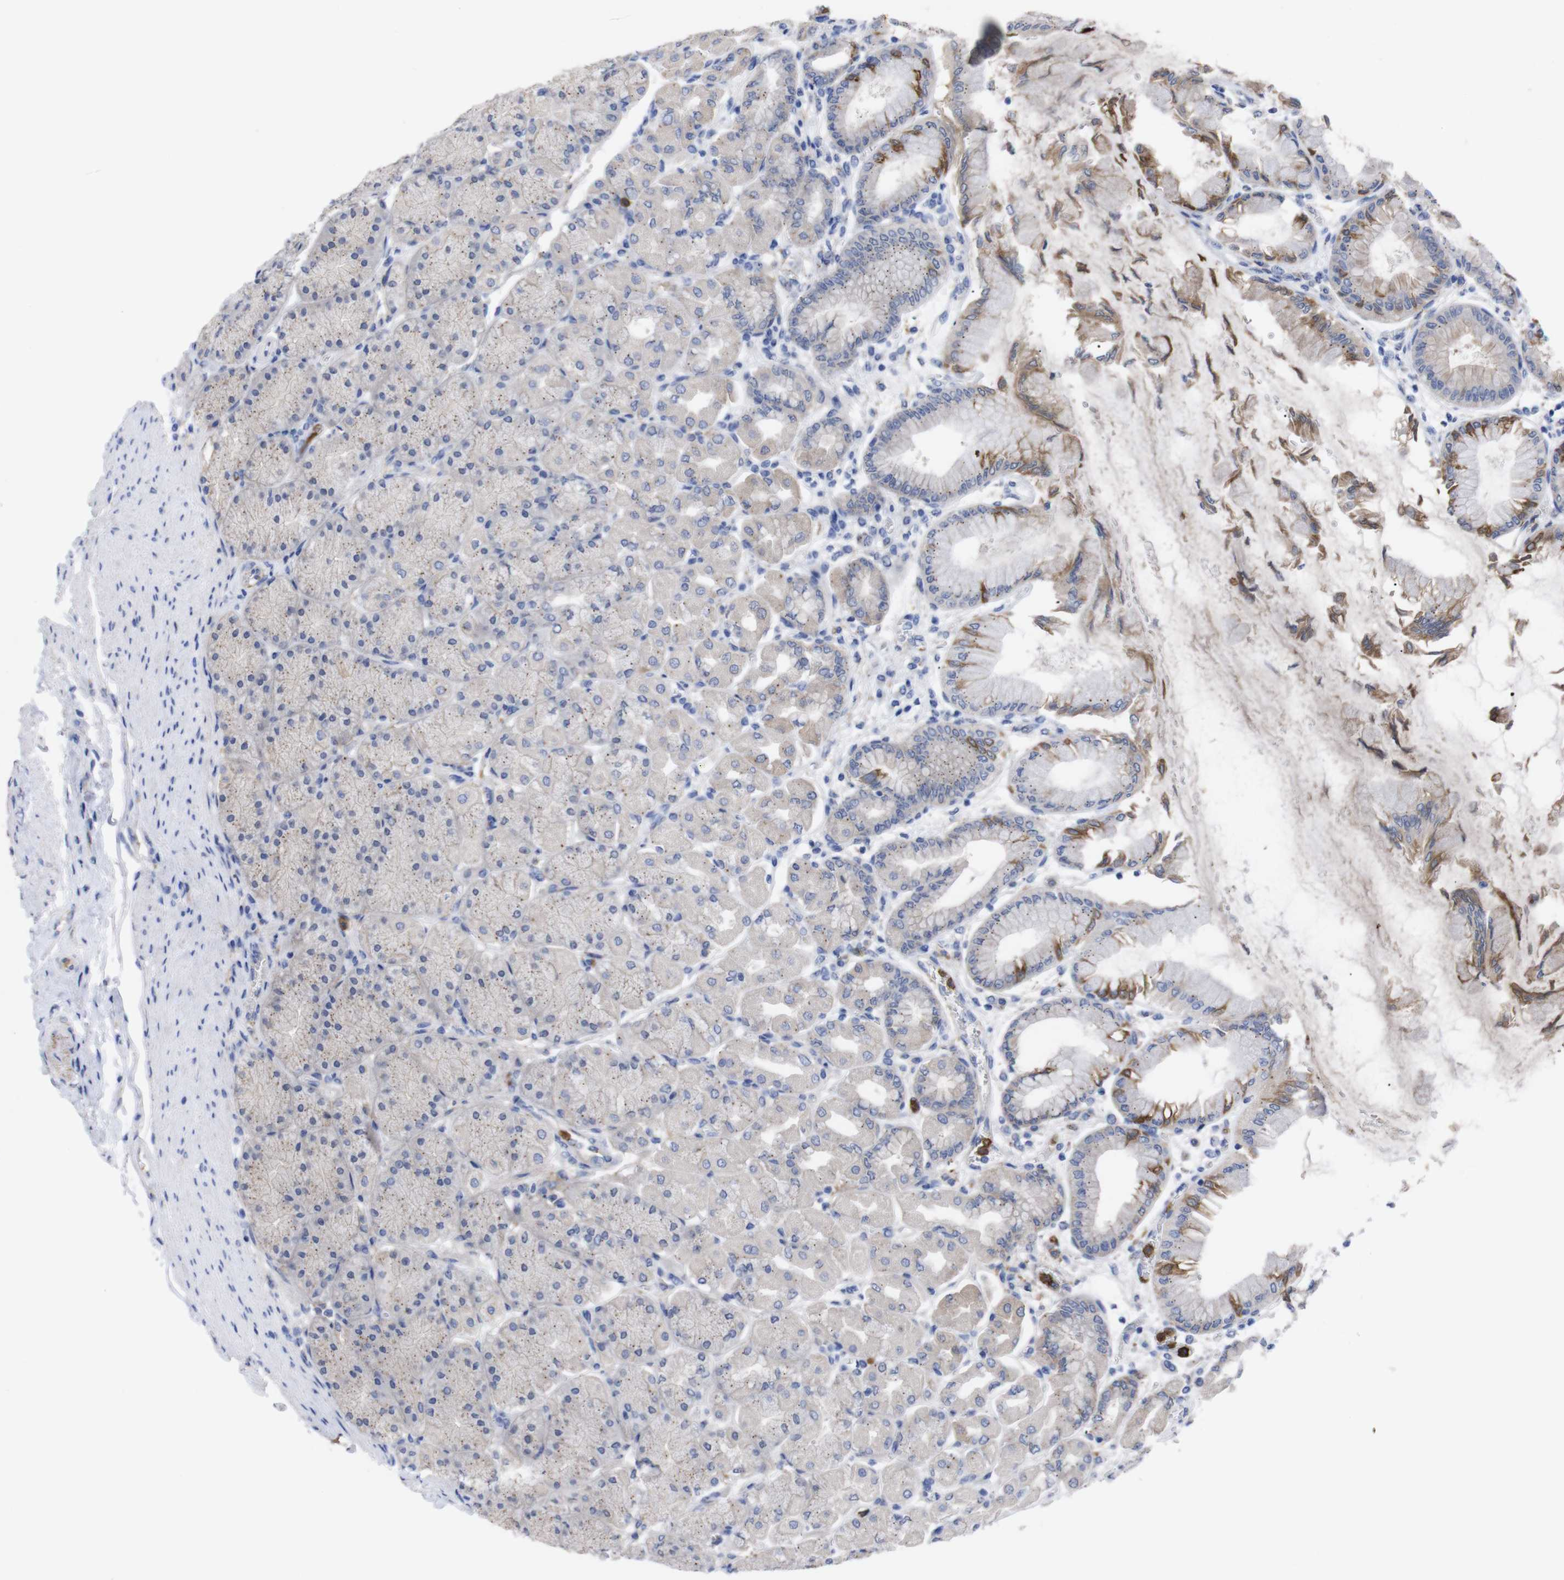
{"staining": {"intensity": "weak", "quantity": "25%-75%", "location": "cytoplasmic/membranous"}, "tissue": "stomach", "cell_type": "Glandular cells", "image_type": "normal", "snomed": [{"axis": "morphology", "description": "Normal tissue, NOS"}, {"axis": "topography", "description": "Stomach, upper"}], "caption": "Weak cytoplasmic/membranous expression for a protein is appreciated in approximately 25%-75% of glandular cells of unremarkable stomach using IHC.", "gene": "C5AR1", "patient": {"sex": "female", "age": 56}}